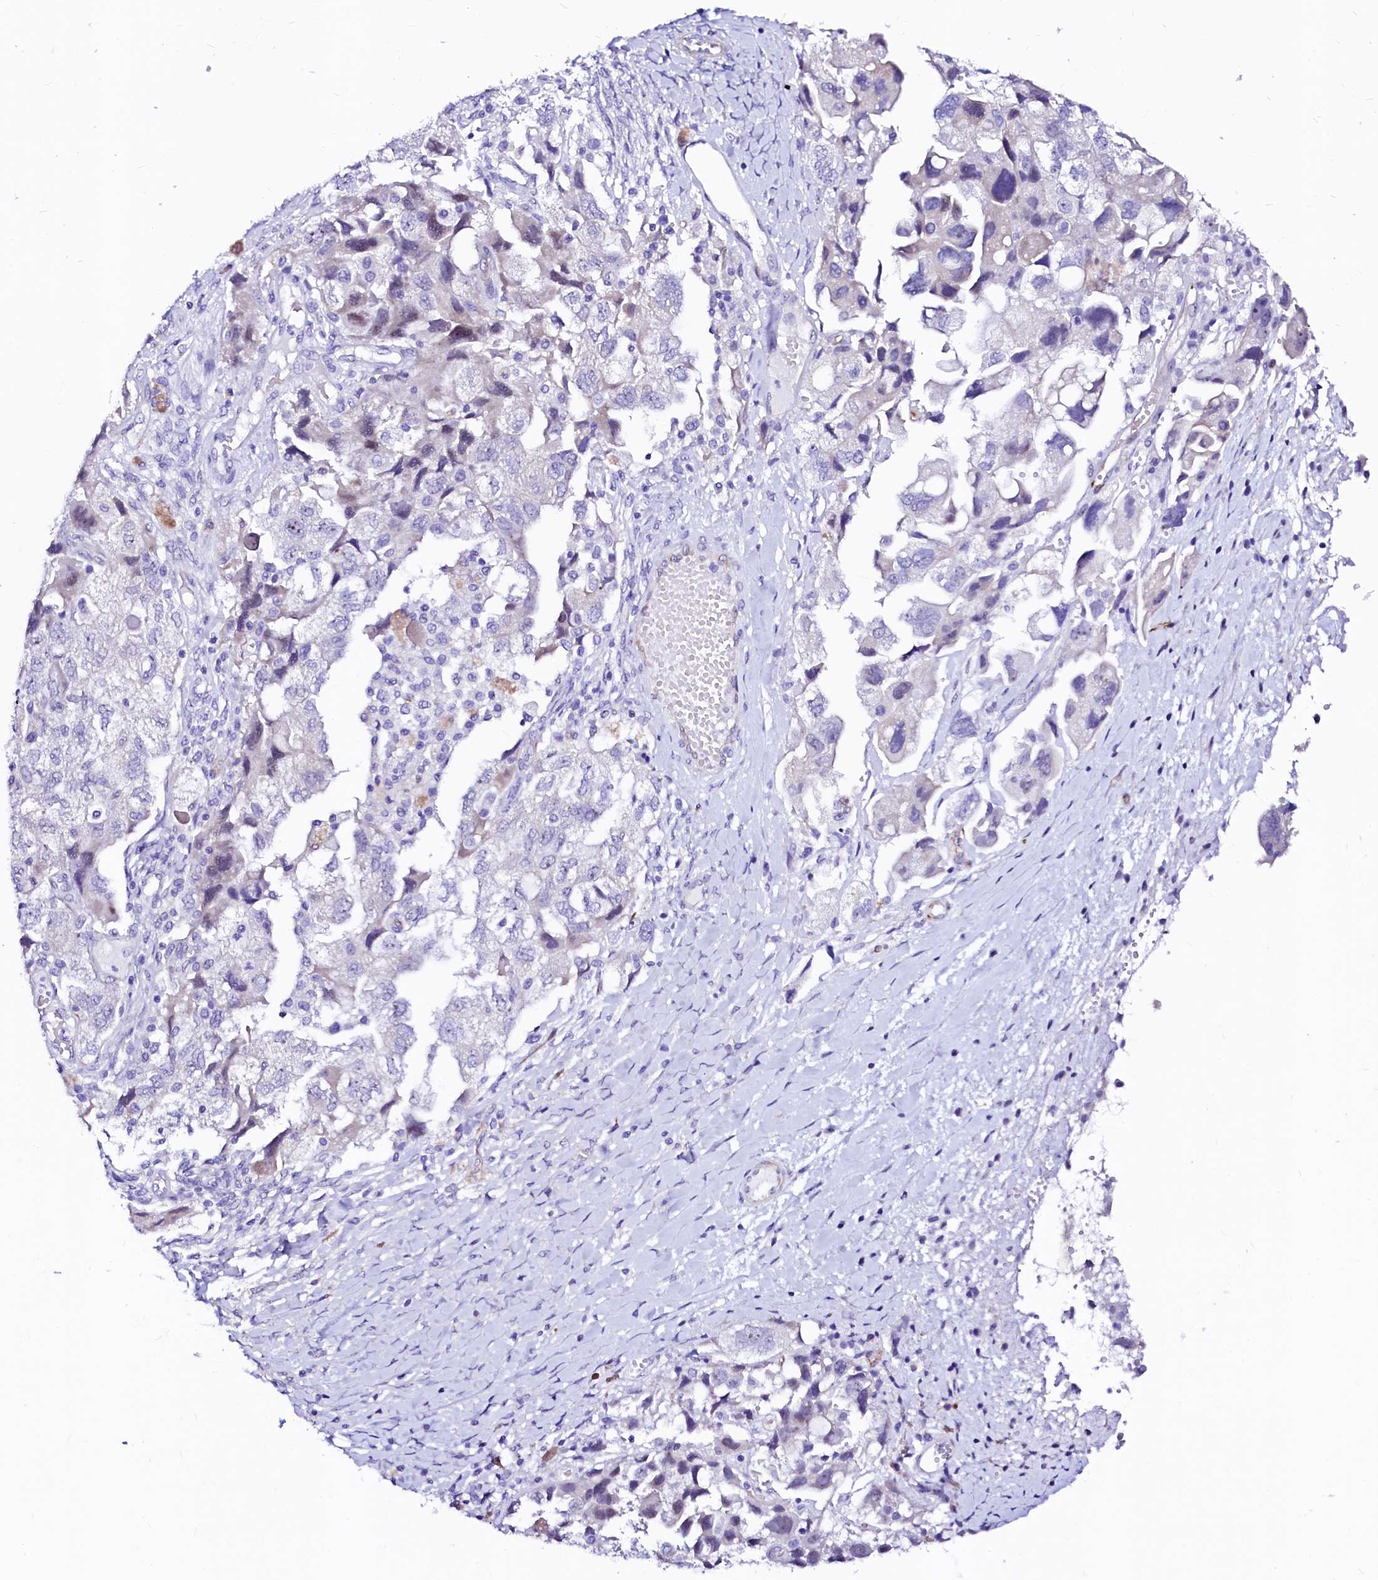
{"staining": {"intensity": "negative", "quantity": "none", "location": "none"}, "tissue": "ovarian cancer", "cell_type": "Tumor cells", "image_type": "cancer", "snomed": [{"axis": "morphology", "description": "Carcinoma, NOS"}, {"axis": "morphology", "description": "Cystadenocarcinoma, serous, NOS"}, {"axis": "topography", "description": "Ovary"}], "caption": "DAB immunohistochemical staining of human ovarian carcinoma shows no significant staining in tumor cells.", "gene": "SFR1", "patient": {"sex": "female", "age": 69}}